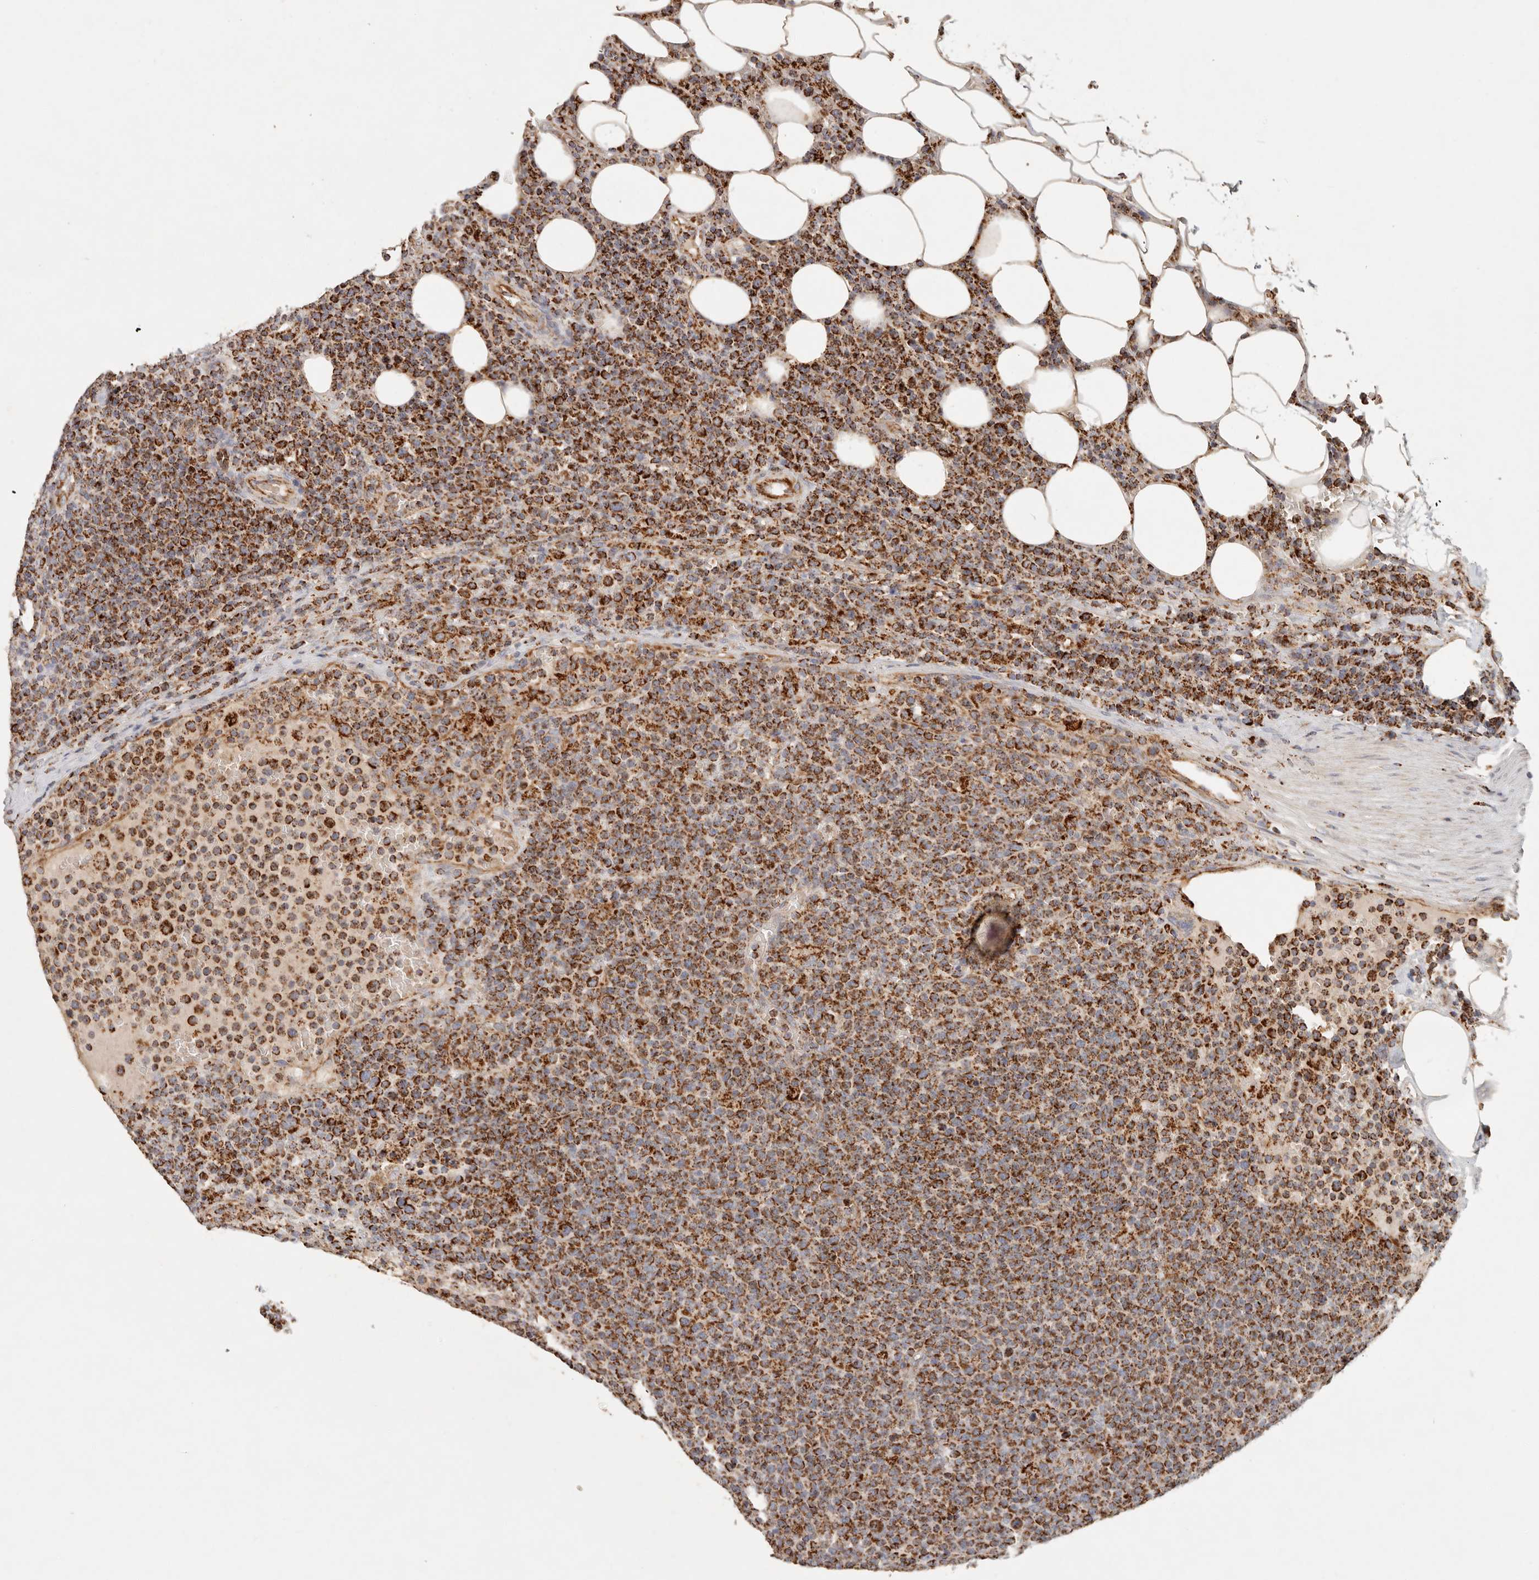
{"staining": {"intensity": "strong", "quantity": ">75%", "location": "cytoplasmic/membranous"}, "tissue": "lymphoma", "cell_type": "Tumor cells", "image_type": "cancer", "snomed": [{"axis": "morphology", "description": "Malignant lymphoma, non-Hodgkin's type, High grade"}, {"axis": "topography", "description": "Lymph node"}], "caption": "DAB immunohistochemical staining of human lymphoma shows strong cytoplasmic/membranous protein staining in about >75% of tumor cells. (DAB (3,3'-diaminobenzidine) IHC with brightfield microscopy, high magnification).", "gene": "ARHGEF10L", "patient": {"sex": "male", "age": 61}}